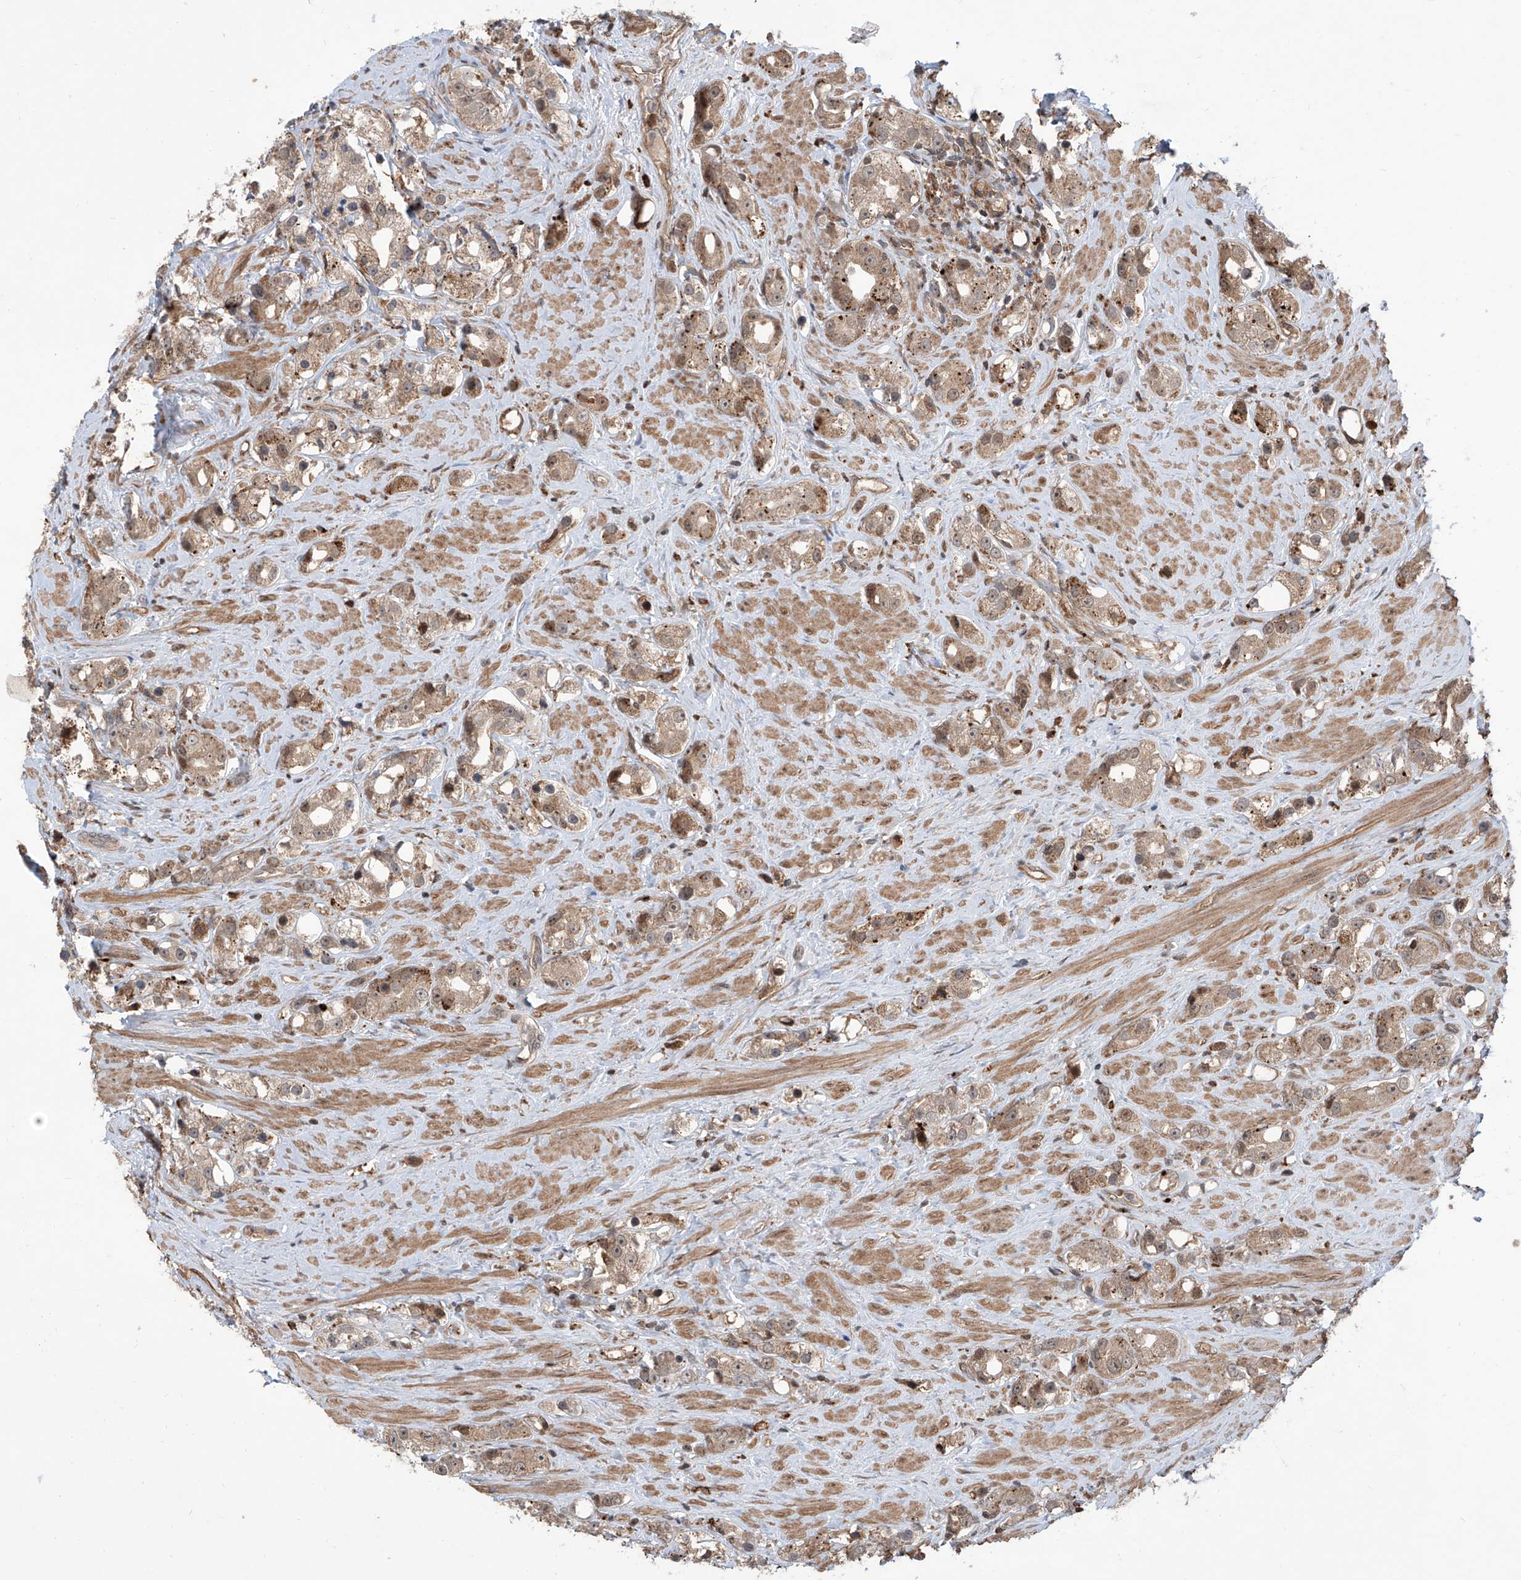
{"staining": {"intensity": "weak", "quantity": "<25%", "location": "cytoplasmic/membranous"}, "tissue": "prostate cancer", "cell_type": "Tumor cells", "image_type": "cancer", "snomed": [{"axis": "morphology", "description": "Adenocarcinoma, NOS"}, {"axis": "topography", "description": "Prostate"}], "caption": "There is no significant expression in tumor cells of prostate adenocarcinoma.", "gene": "HOXC8", "patient": {"sex": "male", "age": 79}}